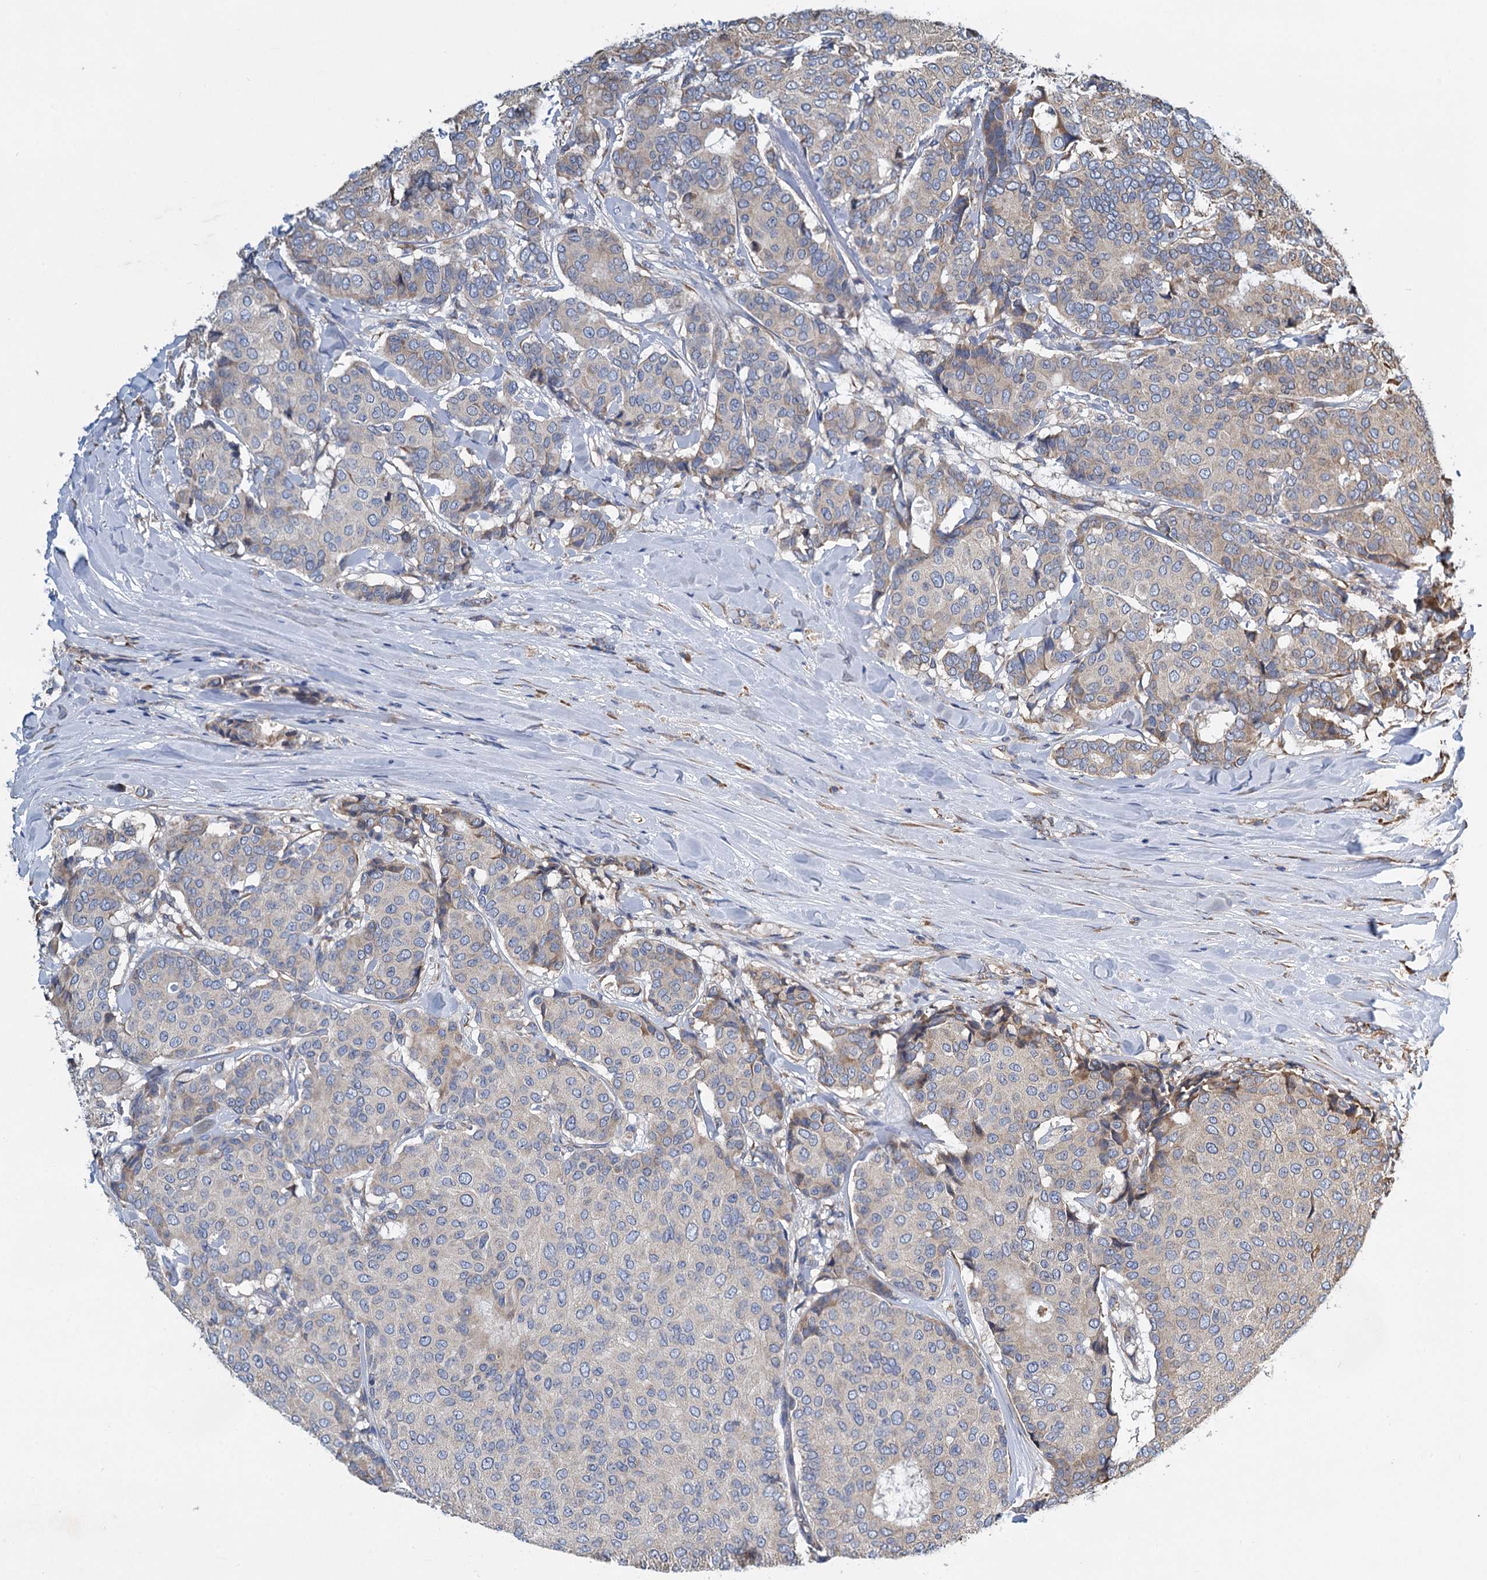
{"staining": {"intensity": "moderate", "quantity": "<25%", "location": "cytoplasmic/membranous"}, "tissue": "breast cancer", "cell_type": "Tumor cells", "image_type": "cancer", "snomed": [{"axis": "morphology", "description": "Duct carcinoma"}, {"axis": "topography", "description": "Breast"}], "caption": "This is a histology image of immunohistochemistry (IHC) staining of breast infiltrating ductal carcinoma, which shows moderate positivity in the cytoplasmic/membranous of tumor cells.", "gene": "LINS1", "patient": {"sex": "female", "age": 75}}